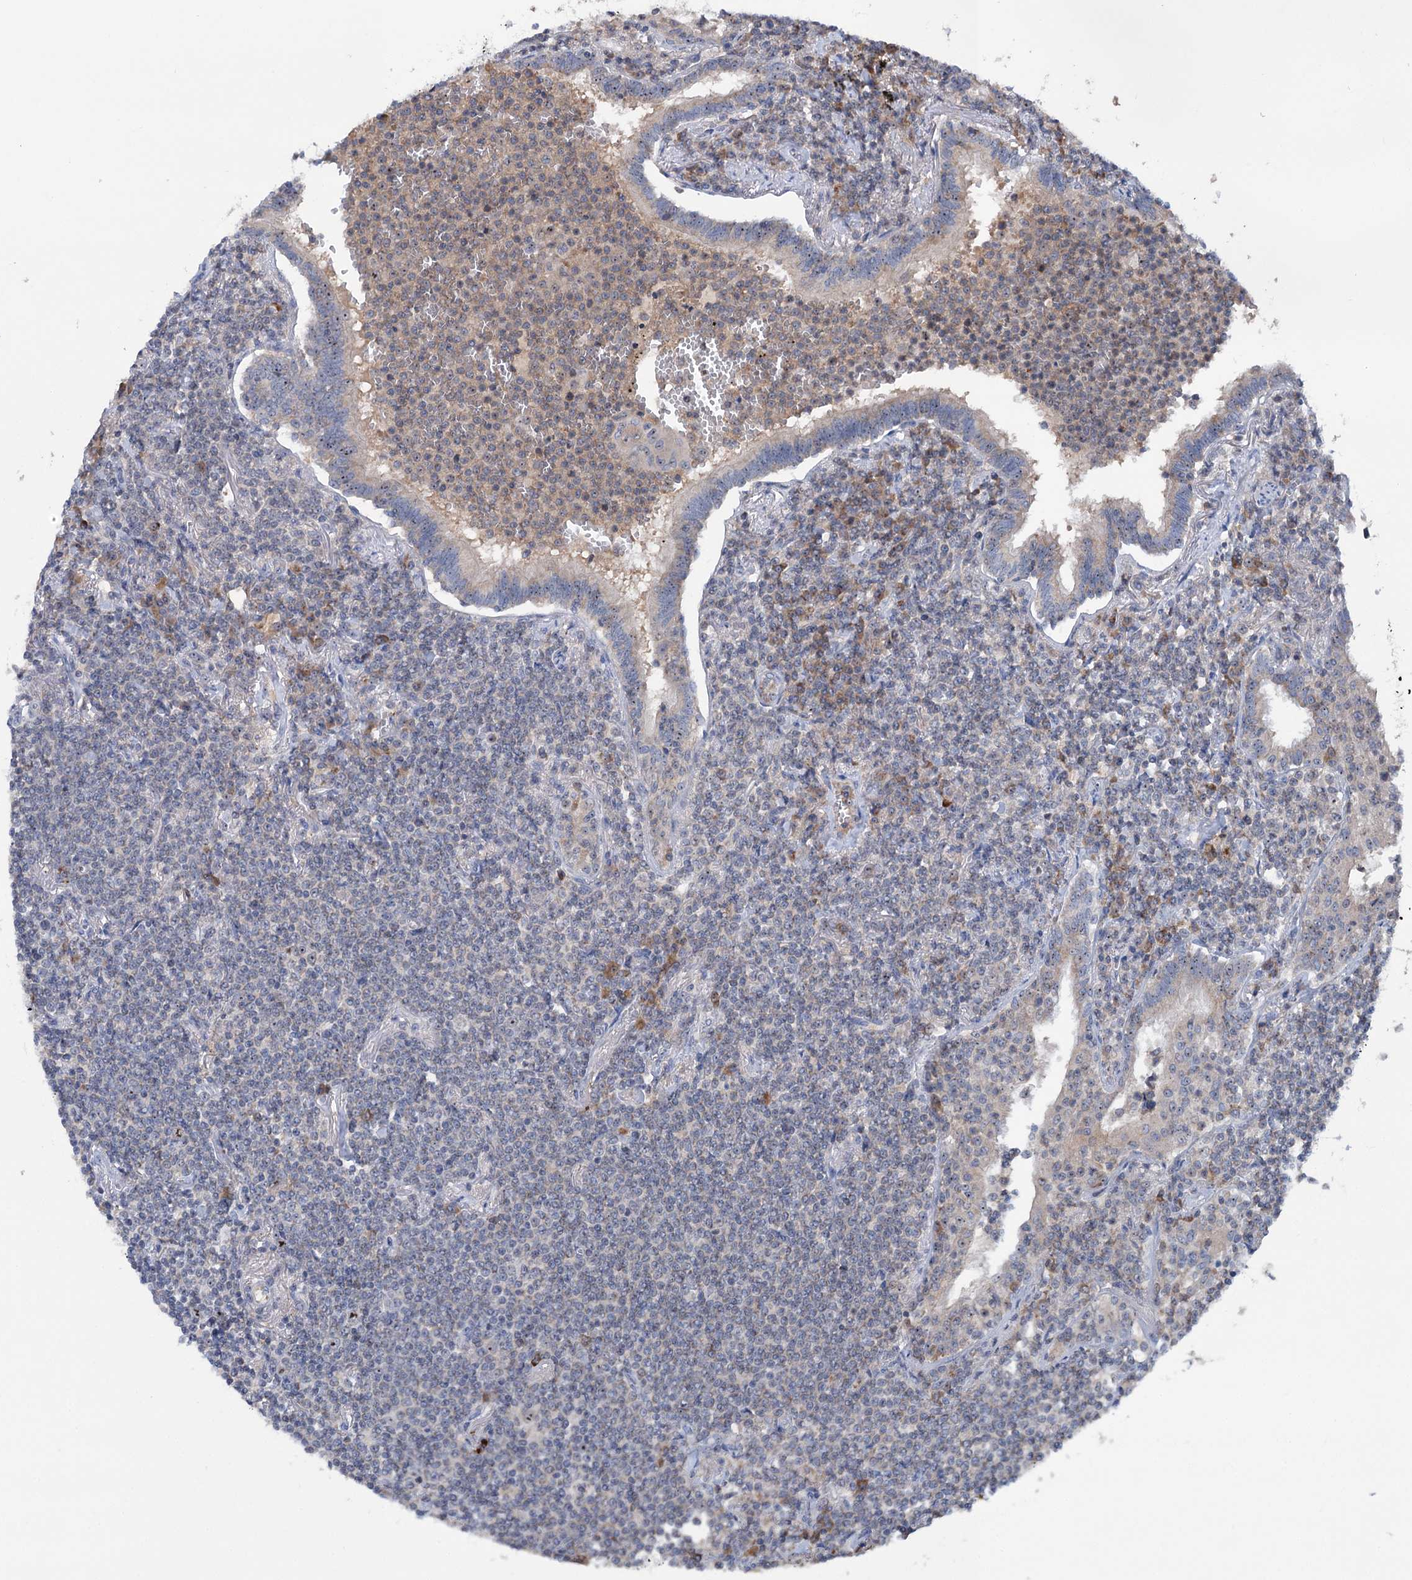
{"staining": {"intensity": "moderate", "quantity": "<25%", "location": "cytoplasmic/membranous"}, "tissue": "lymphoma", "cell_type": "Tumor cells", "image_type": "cancer", "snomed": [{"axis": "morphology", "description": "Malignant lymphoma, non-Hodgkin's type, Low grade"}, {"axis": "topography", "description": "Lung"}], "caption": "Moderate cytoplasmic/membranous protein positivity is present in about <25% of tumor cells in low-grade malignant lymphoma, non-Hodgkin's type. (brown staining indicates protein expression, while blue staining denotes nuclei).", "gene": "HTR3B", "patient": {"sex": "female", "age": 71}}